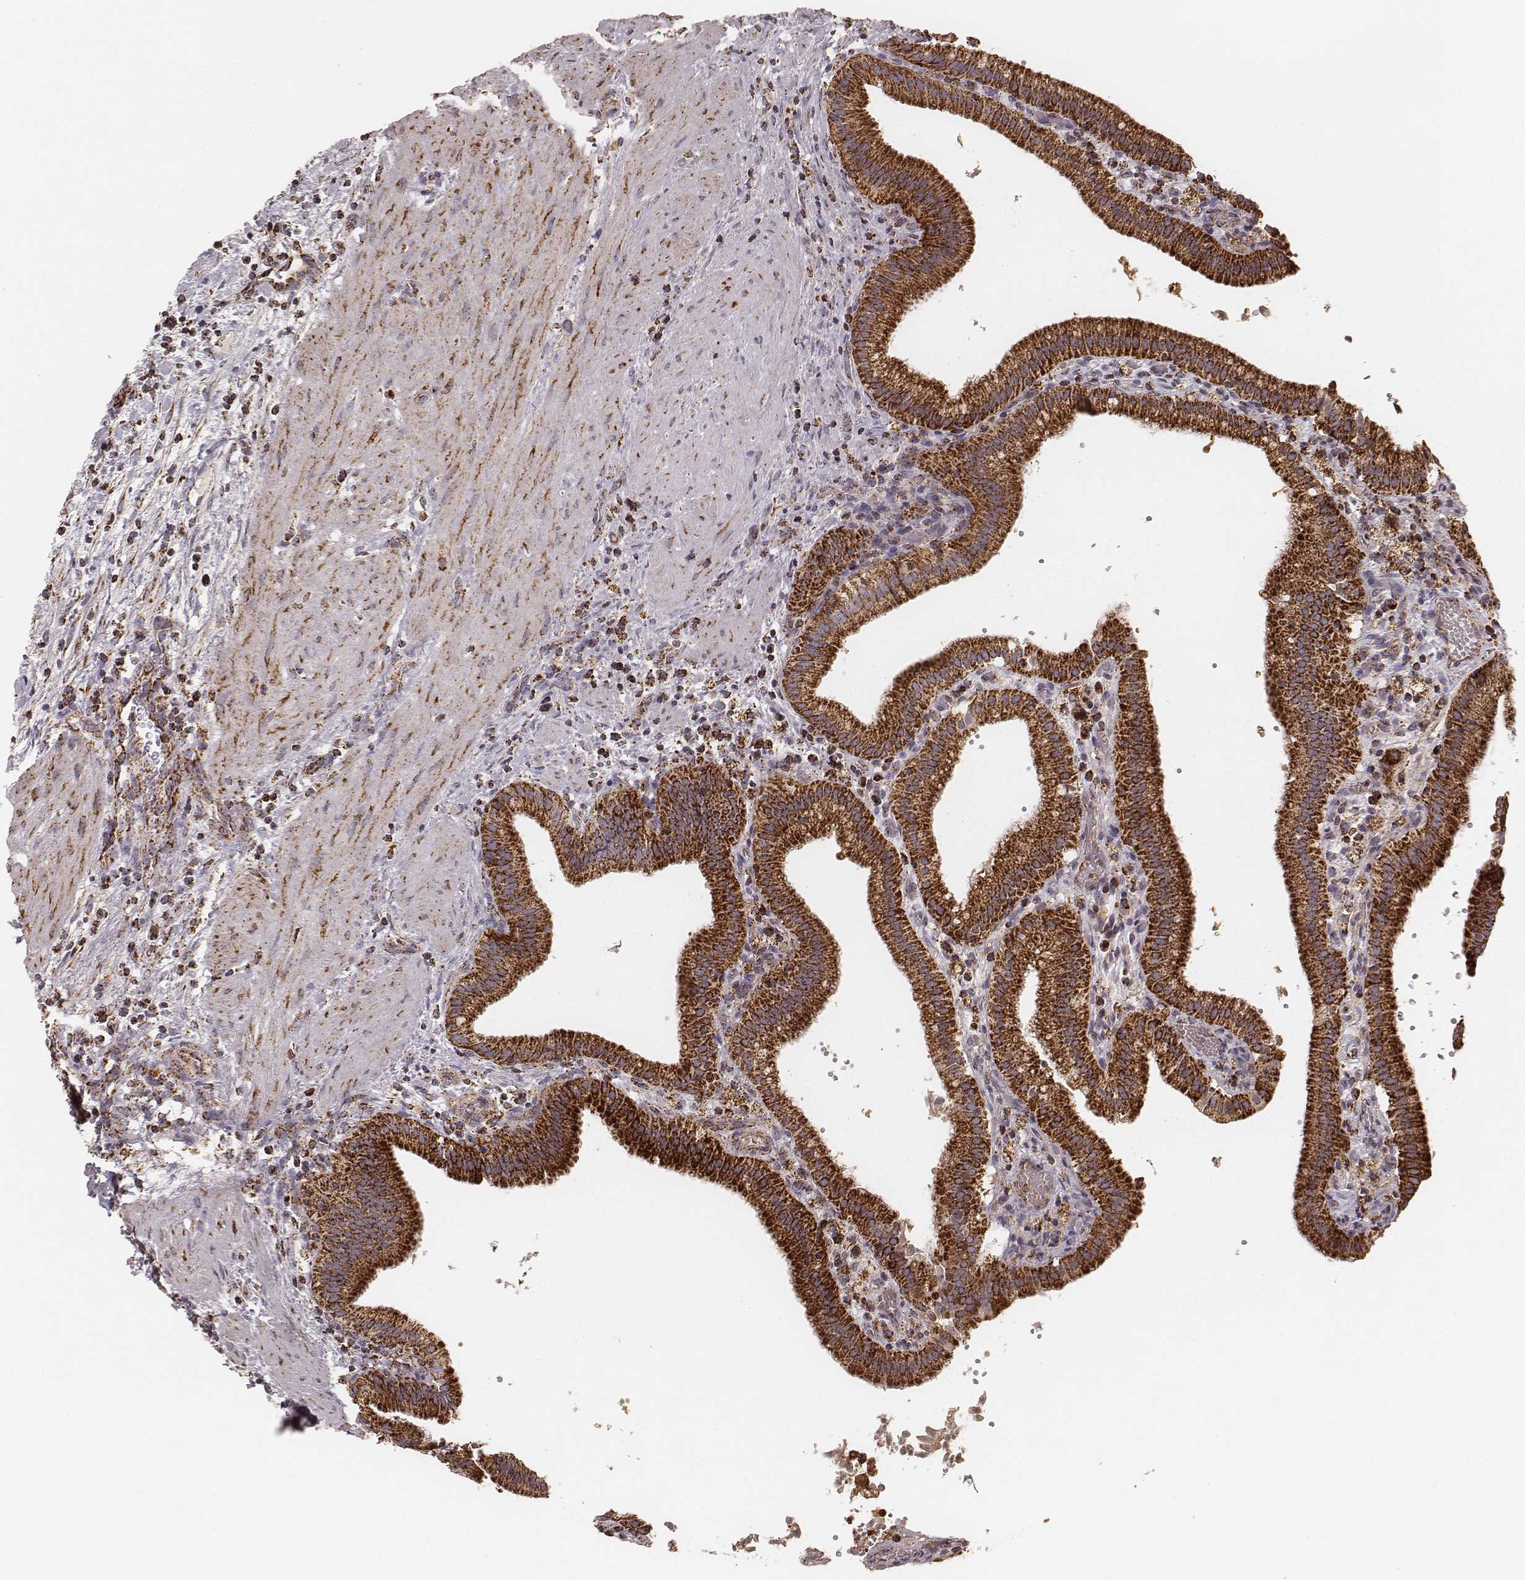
{"staining": {"intensity": "strong", "quantity": ">75%", "location": "cytoplasmic/membranous"}, "tissue": "gallbladder", "cell_type": "Glandular cells", "image_type": "normal", "snomed": [{"axis": "morphology", "description": "Normal tissue, NOS"}, {"axis": "topography", "description": "Gallbladder"}], "caption": "Immunohistochemical staining of normal gallbladder displays >75% levels of strong cytoplasmic/membranous protein staining in approximately >75% of glandular cells.", "gene": "CS", "patient": {"sex": "male", "age": 42}}